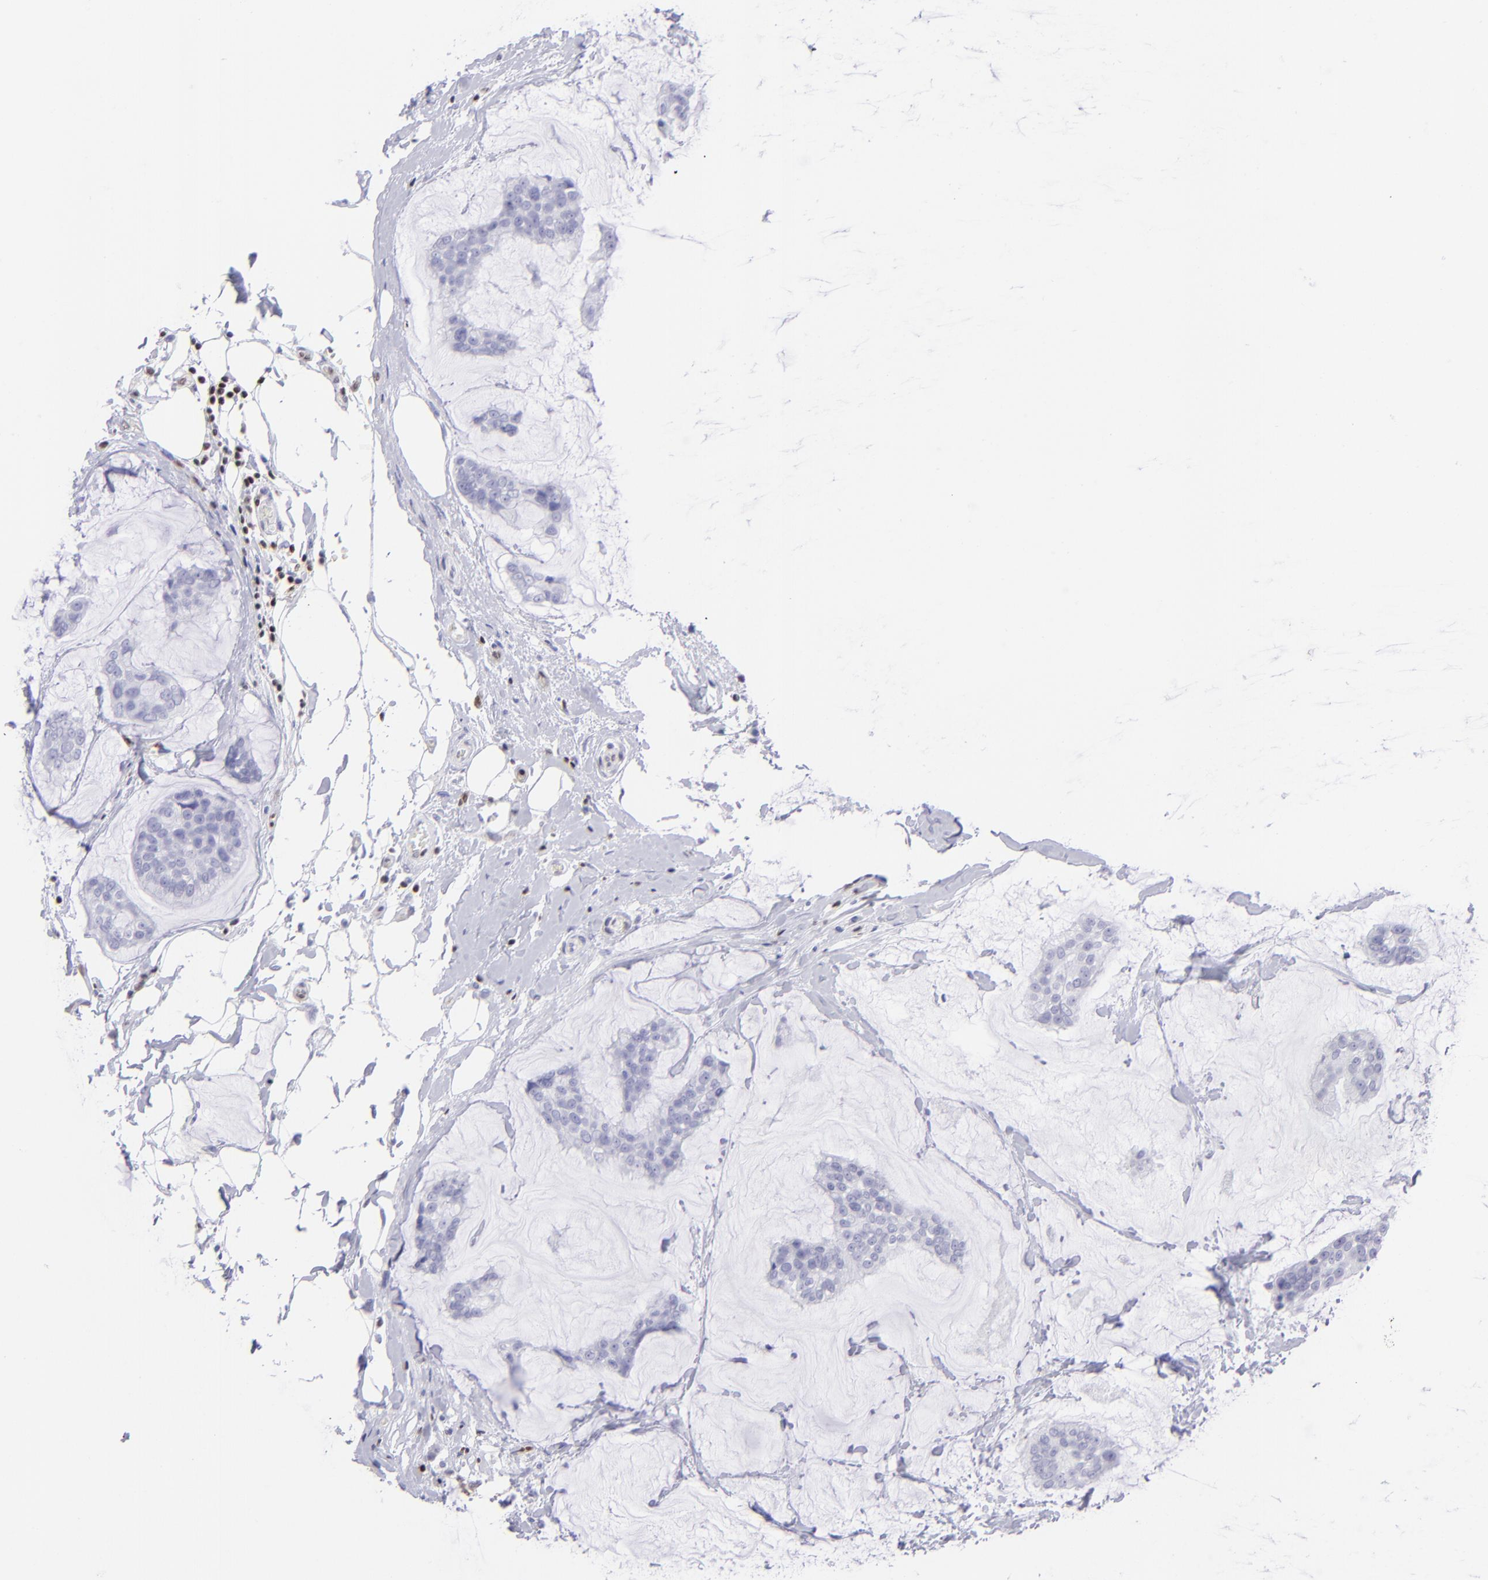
{"staining": {"intensity": "negative", "quantity": "none", "location": "none"}, "tissue": "breast cancer", "cell_type": "Tumor cells", "image_type": "cancer", "snomed": [{"axis": "morphology", "description": "Duct carcinoma"}, {"axis": "topography", "description": "Breast"}], "caption": "DAB immunohistochemical staining of breast cancer (invasive ductal carcinoma) displays no significant positivity in tumor cells.", "gene": "ETS1", "patient": {"sex": "female", "age": 93}}